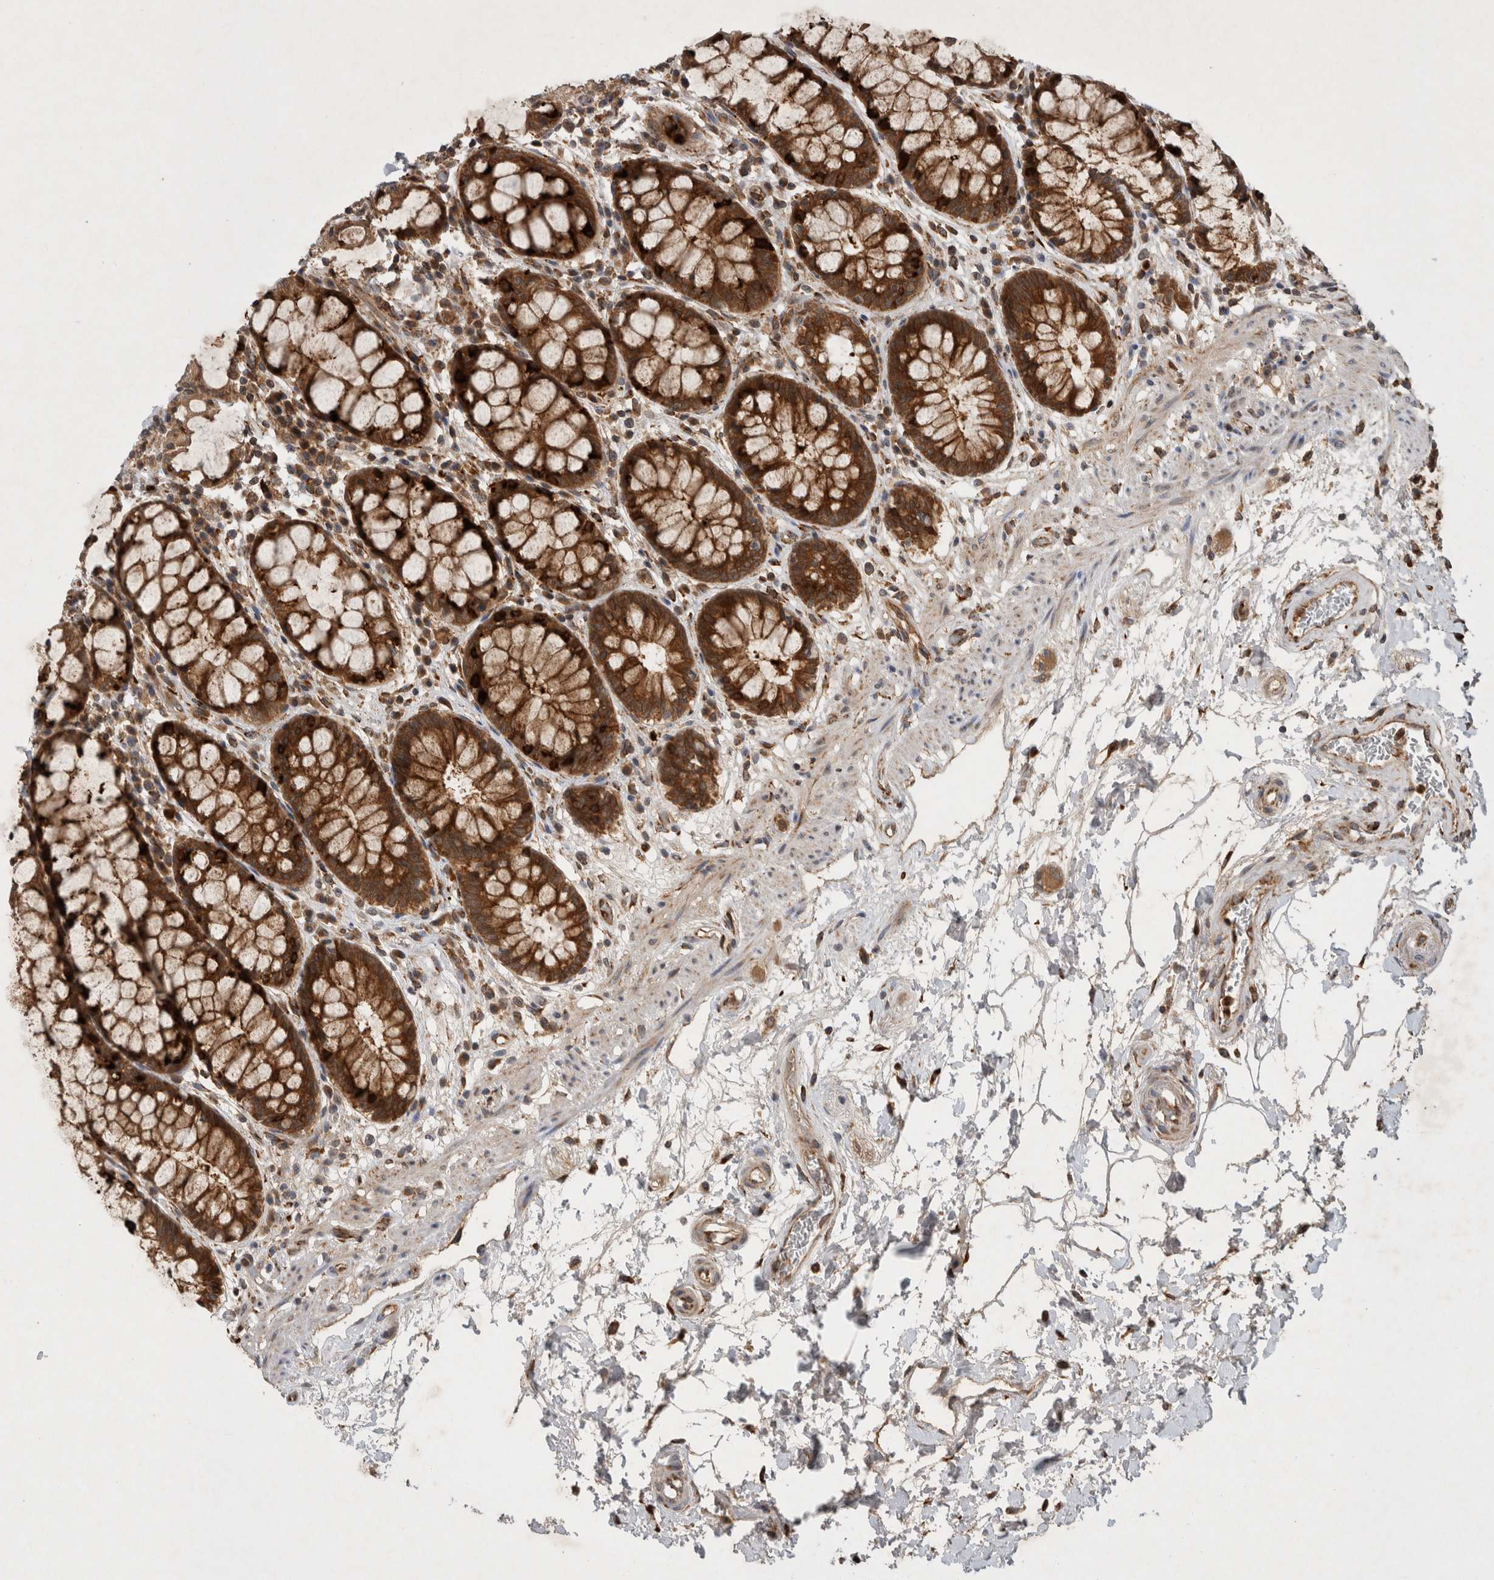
{"staining": {"intensity": "strong", "quantity": ">75%", "location": "cytoplasmic/membranous"}, "tissue": "rectum", "cell_type": "Glandular cells", "image_type": "normal", "snomed": [{"axis": "morphology", "description": "Normal tissue, NOS"}, {"axis": "topography", "description": "Rectum"}], "caption": "Glandular cells display high levels of strong cytoplasmic/membranous expression in about >75% of cells in benign rectum.", "gene": "PDCD2", "patient": {"sex": "male", "age": 64}}